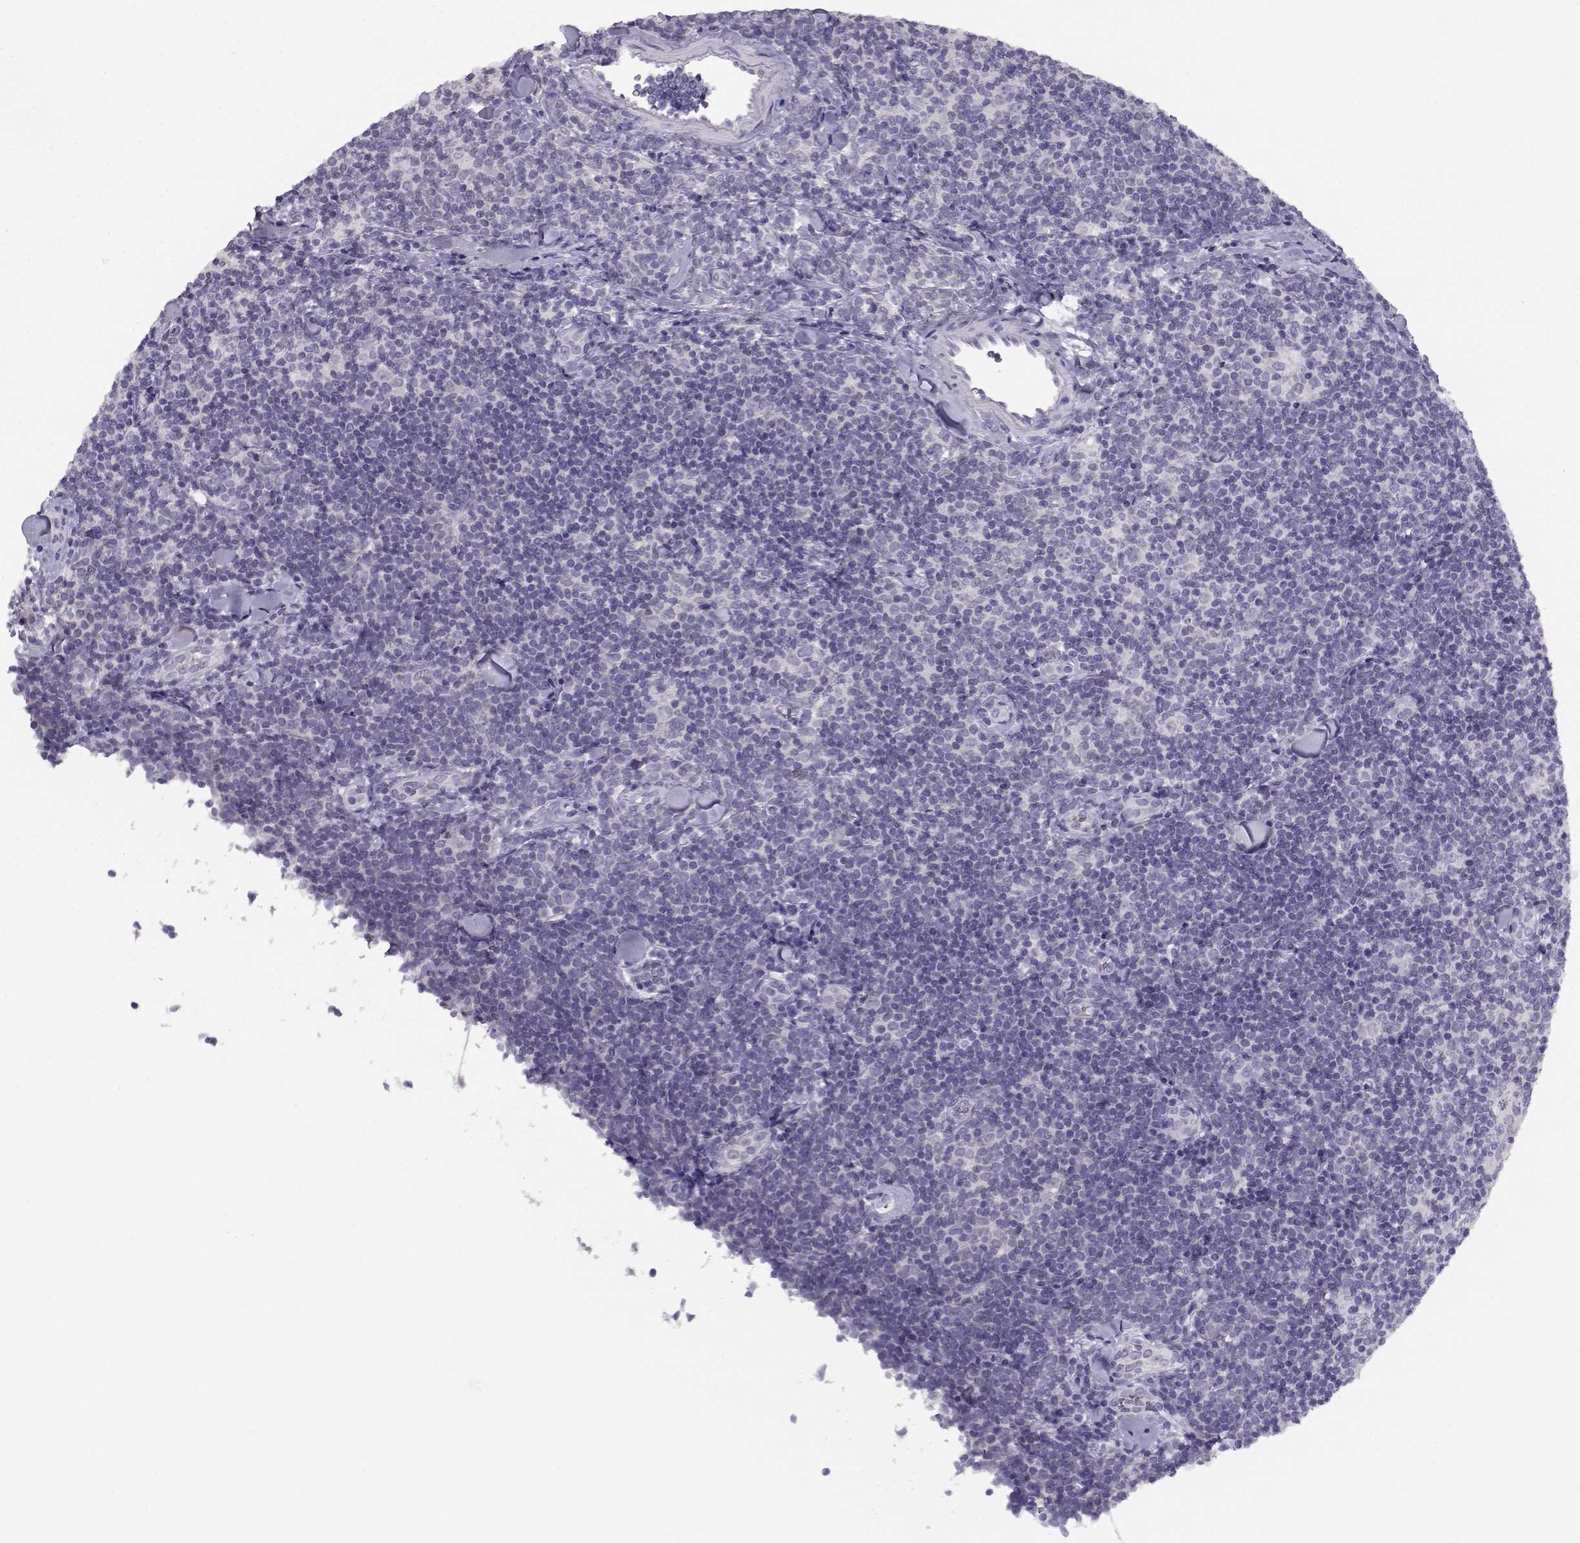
{"staining": {"intensity": "negative", "quantity": "none", "location": "none"}, "tissue": "lymphoma", "cell_type": "Tumor cells", "image_type": "cancer", "snomed": [{"axis": "morphology", "description": "Malignant lymphoma, non-Hodgkin's type, Low grade"}, {"axis": "topography", "description": "Lymph node"}], "caption": "Malignant lymphoma, non-Hodgkin's type (low-grade) was stained to show a protein in brown. There is no significant staining in tumor cells.", "gene": "CFAP77", "patient": {"sex": "female", "age": 56}}